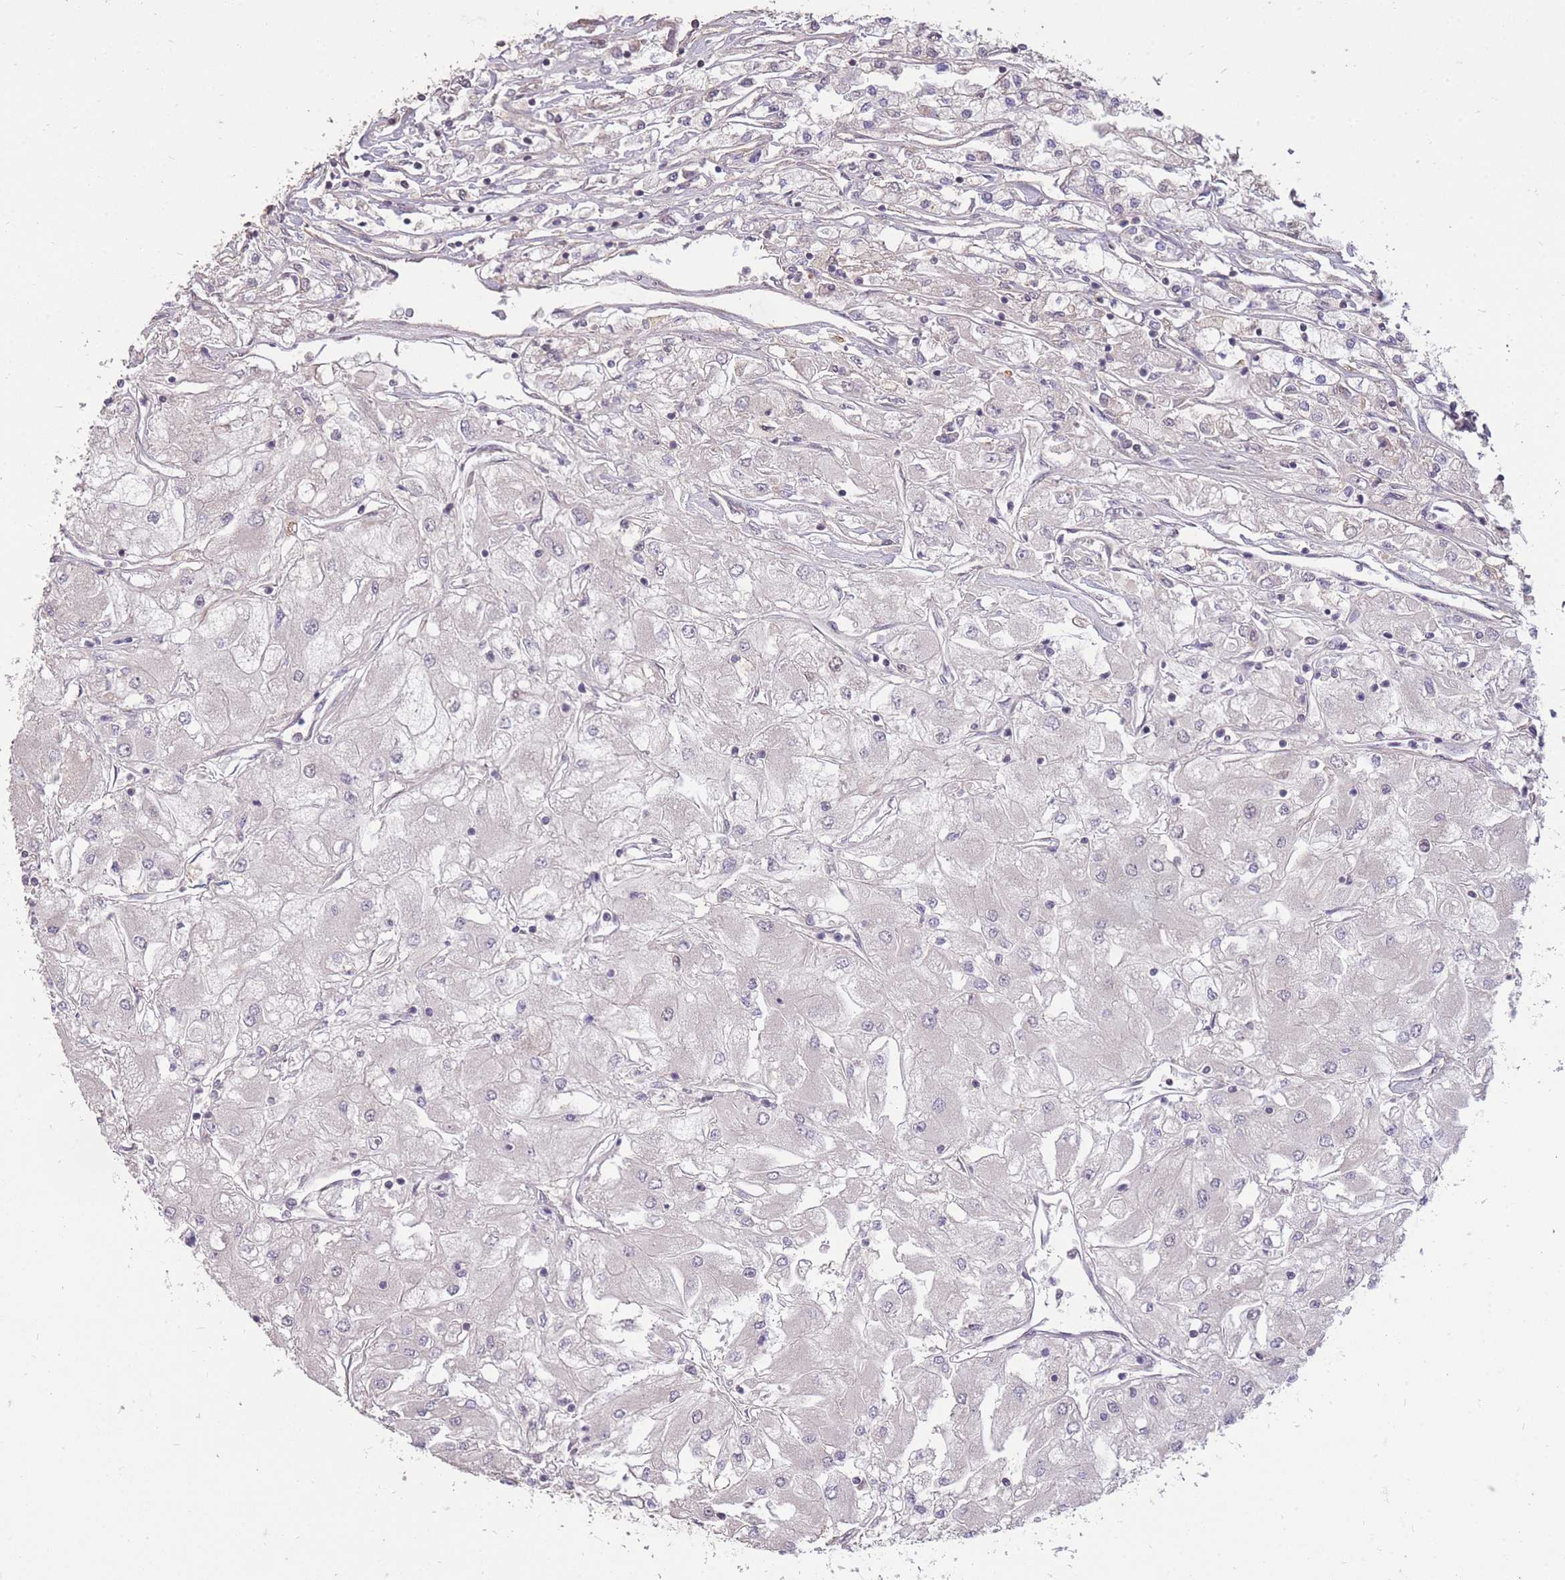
{"staining": {"intensity": "negative", "quantity": "none", "location": "none"}, "tissue": "renal cancer", "cell_type": "Tumor cells", "image_type": "cancer", "snomed": [{"axis": "morphology", "description": "Adenocarcinoma, NOS"}, {"axis": "topography", "description": "Kidney"}], "caption": "Immunohistochemistry image of renal cancer stained for a protein (brown), which demonstrates no positivity in tumor cells. (DAB (3,3'-diaminobenzidine) IHC, high magnification).", "gene": "DYNC1LI2", "patient": {"sex": "male", "age": 80}}